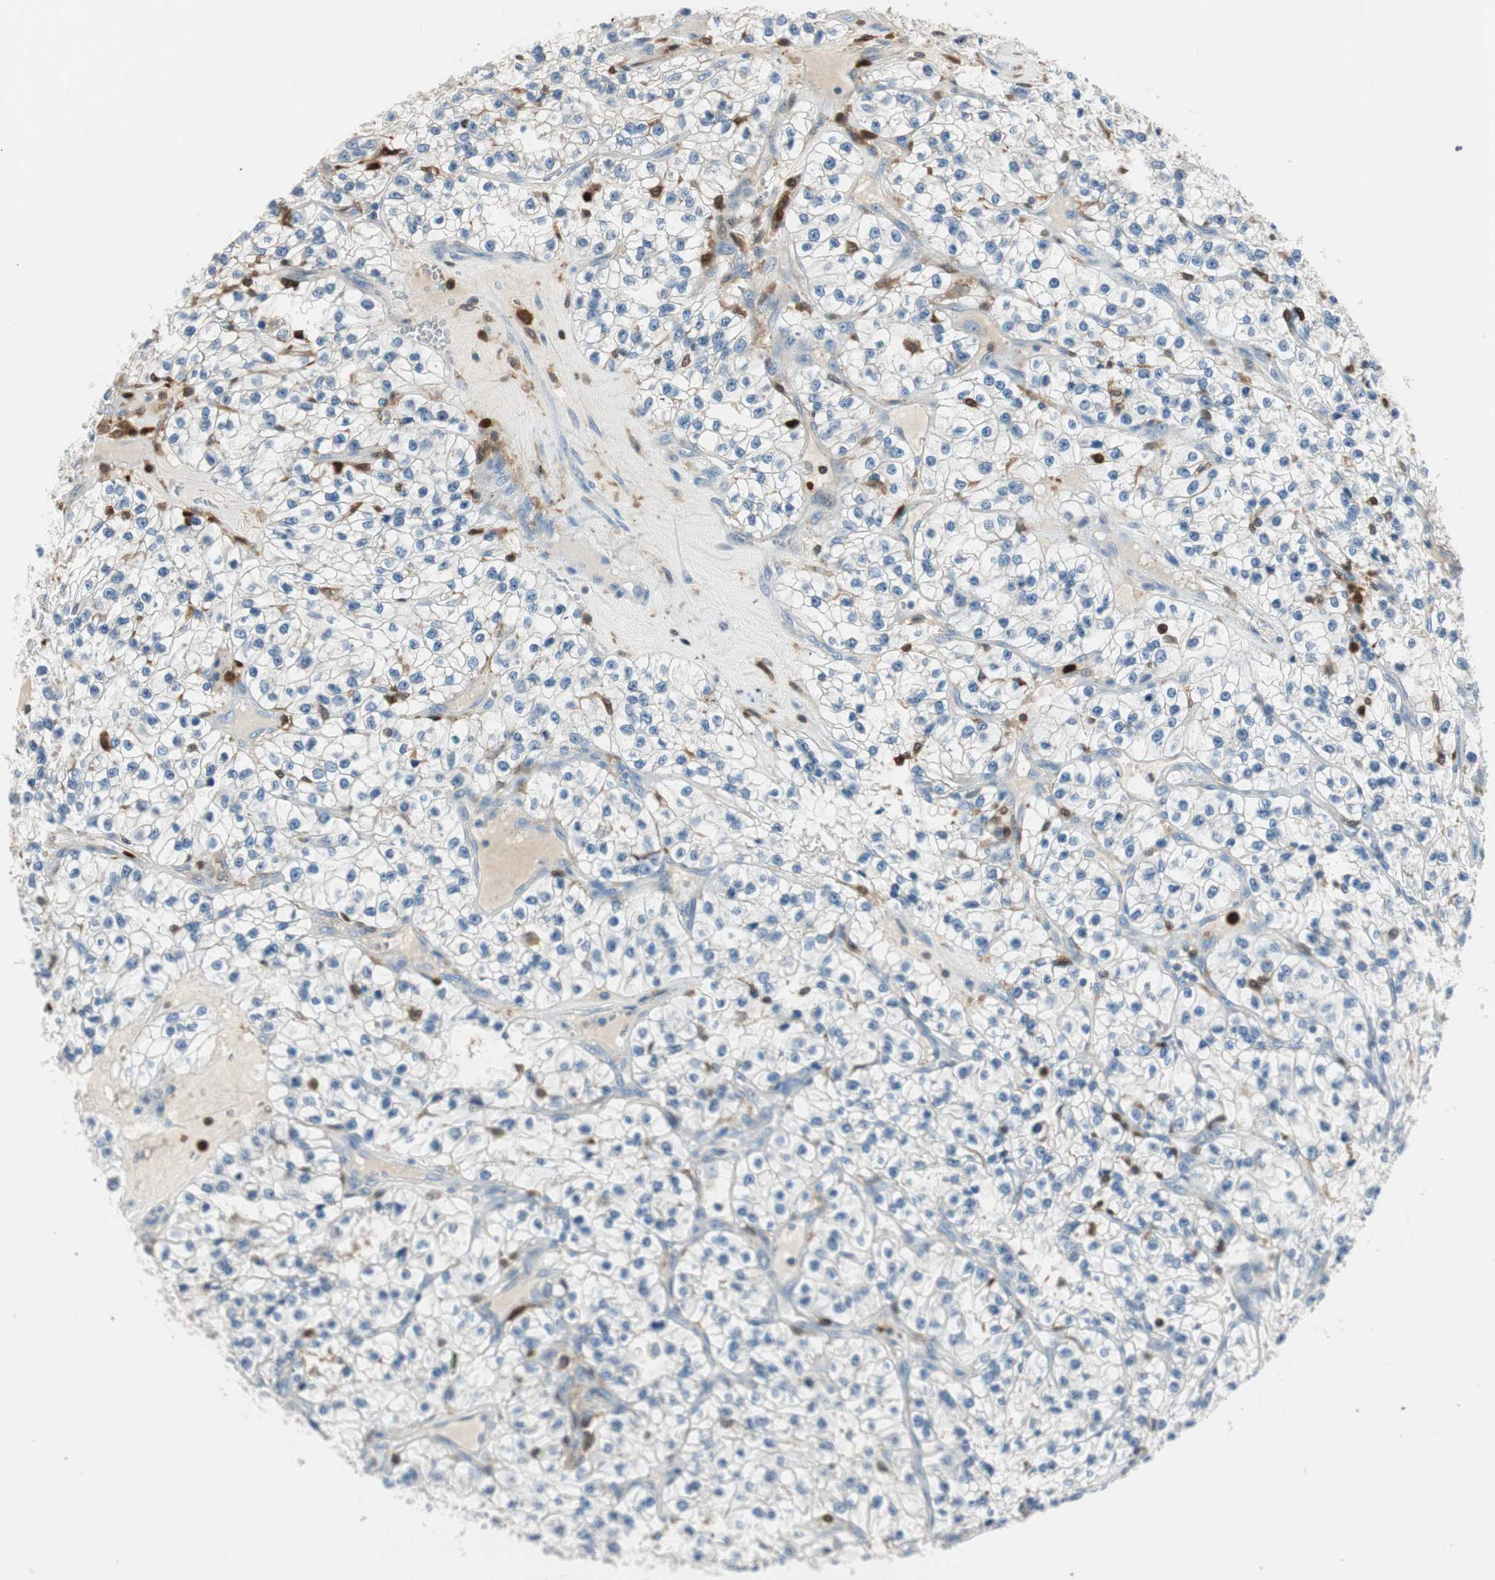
{"staining": {"intensity": "negative", "quantity": "none", "location": "none"}, "tissue": "renal cancer", "cell_type": "Tumor cells", "image_type": "cancer", "snomed": [{"axis": "morphology", "description": "Adenocarcinoma, NOS"}, {"axis": "topography", "description": "Kidney"}], "caption": "Renal cancer (adenocarcinoma) was stained to show a protein in brown. There is no significant positivity in tumor cells.", "gene": "COTL1", "patient": {"sex": "female", "age": 57}}